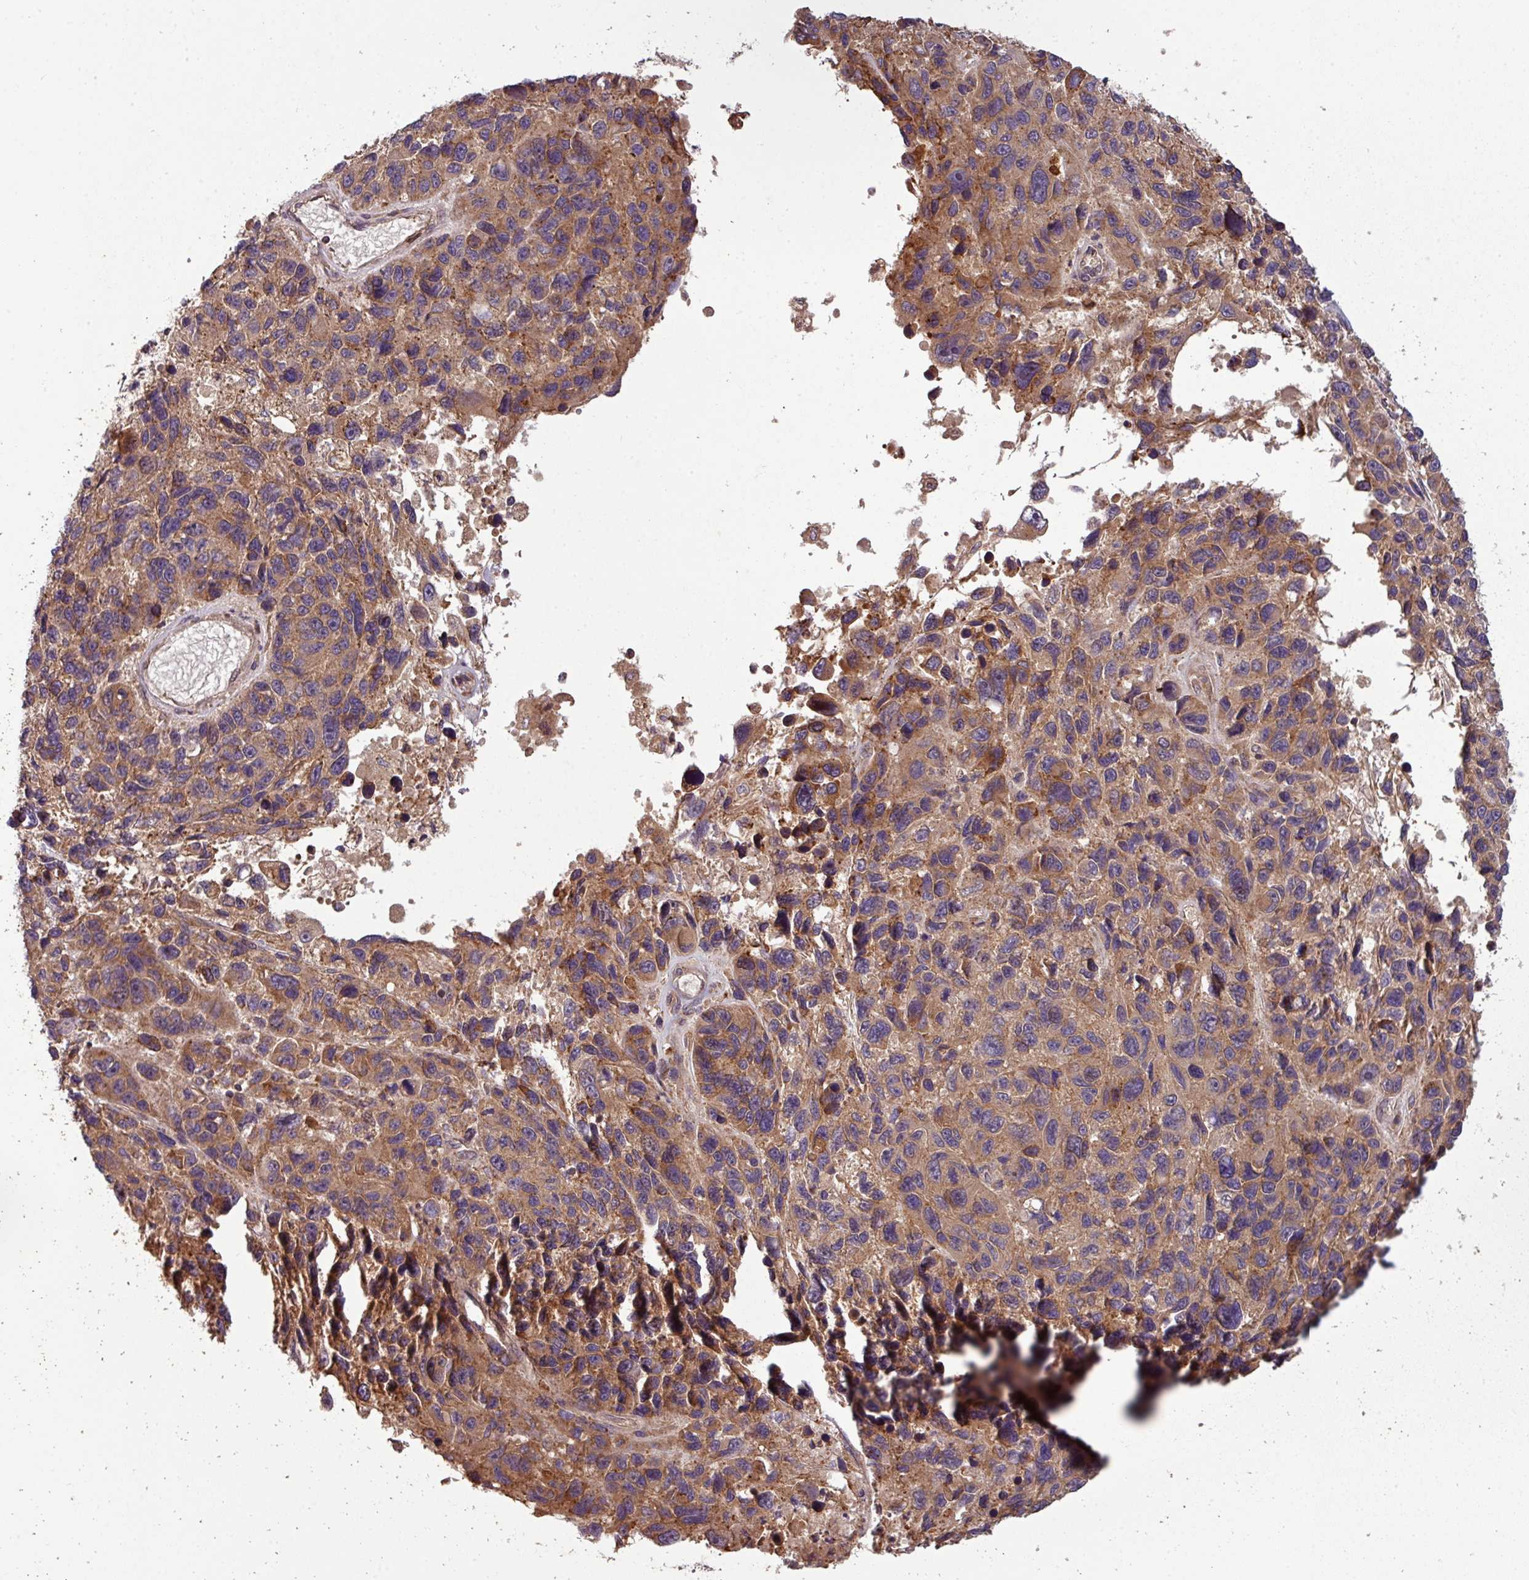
{"staining": {"intensity": "moderate", "quantity": ">75%", "location": "cytoplasmic/membranous"}, "tissue": "melanoma", "cell_type": "Tumor cells", "image_type": "cancer", "snomed": [{"axis": "morphology", "description": "Malignant melanoma, NOS"}, {"axis": "topography", "description": "Skin"}], "caption": "Malignant melanoma stained for a protein (brown) demonstrates moderate cytoplasmic/membranous positive expression in about >75% of tumor cells.", "gene": "GSKIP", "patient": {"sex": "male", "age": 53}}